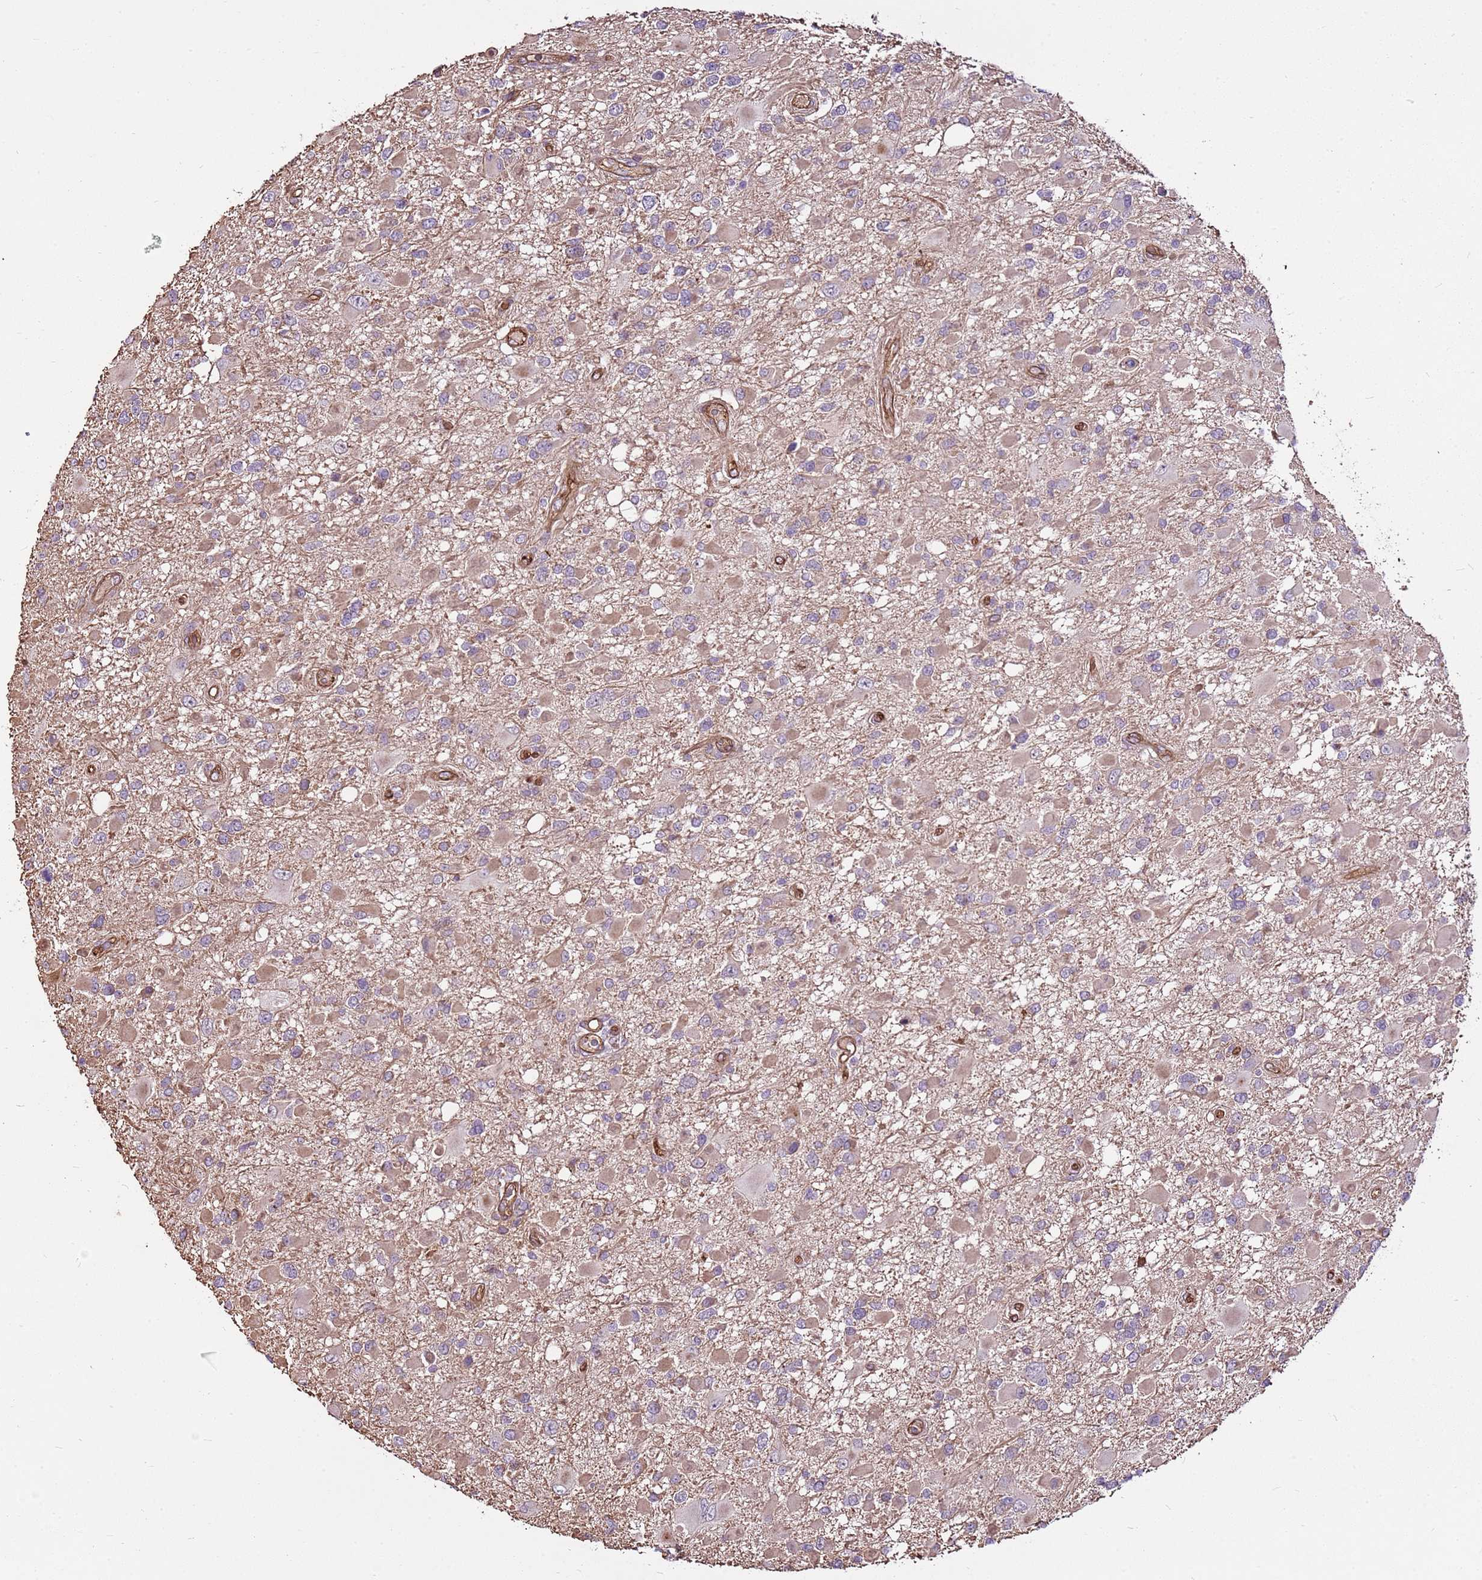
{"staining": {"intensity": "weak", "quantity": ">75%", "location": "cytoplasmic/membranous"}, "tissue": "glioma", "cell_type": "Tumor cells", "image_type": "cancer", "snomed": [{"axis": "morphology", "description": "Glioma, malignant, High grade"}, {"axis": "topography", "description": "Brain"}], "caption": "A brown stain shows weak cytoplasmic/membranous staining of a protein in malignant glioma (high-grade) tumor cells.", "gene": "ZNF827", "patient": {"sex": "male", "age": 53}}